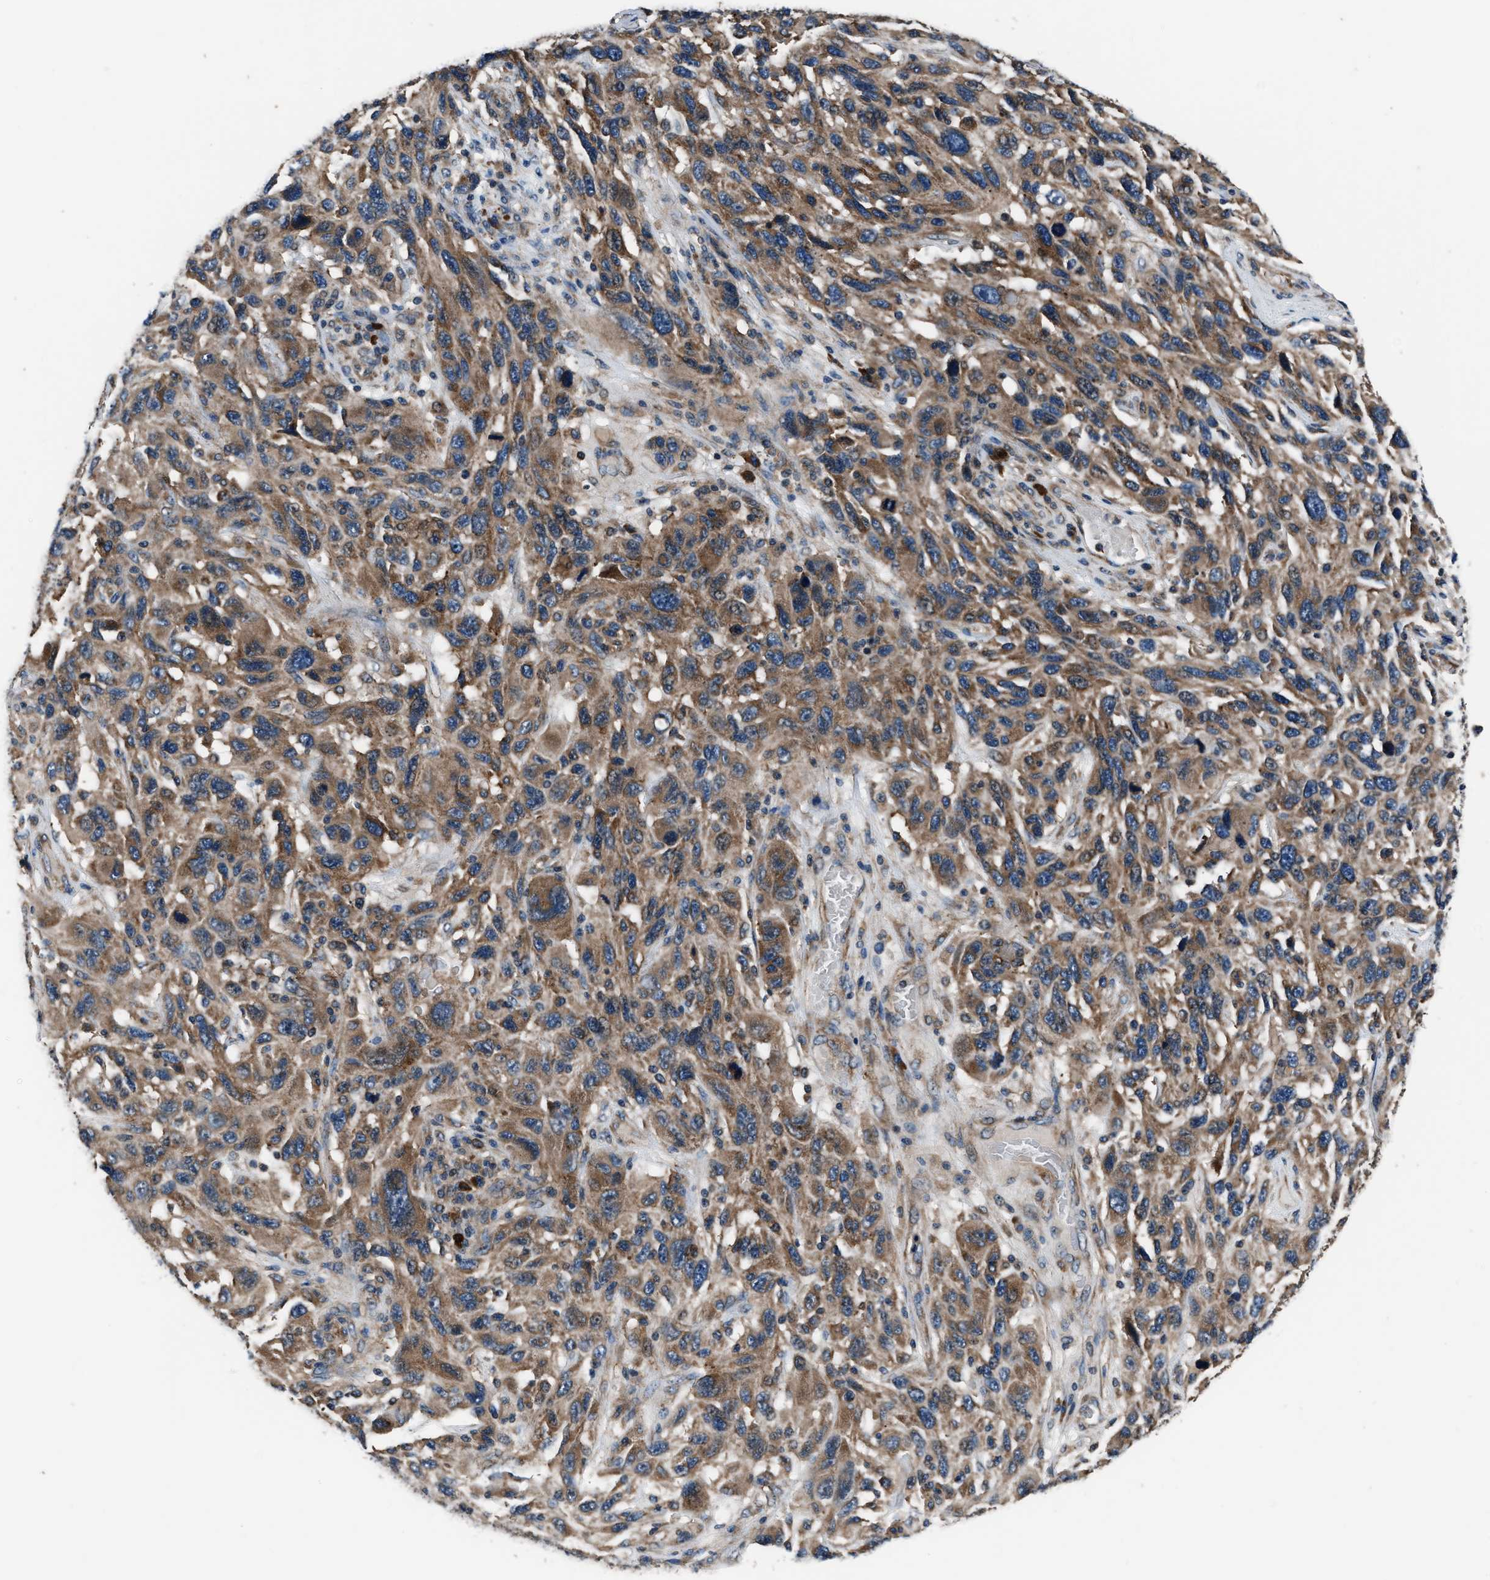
{"staining": {"intensity": "moderate", "quantity": ">75%", "location": "cytoplasmic/membranous"}, "tissue": "melanoma", "cell_type": "Tumor cells", "image_type": "cancer", "snomed": [{"axis": "morphology", "description": "Malignant melanoma, NOS"}, {"axis": "topography", "description": "Skin"}], "caption": "Melanoma was stained to show a protein in brown. There is medium levels of moderate cytoplasmic/membranous staining in approximately >75% of tumor cells.", "gene": "IMPDH2", "patient": {"sex": "male", "age": 53}}